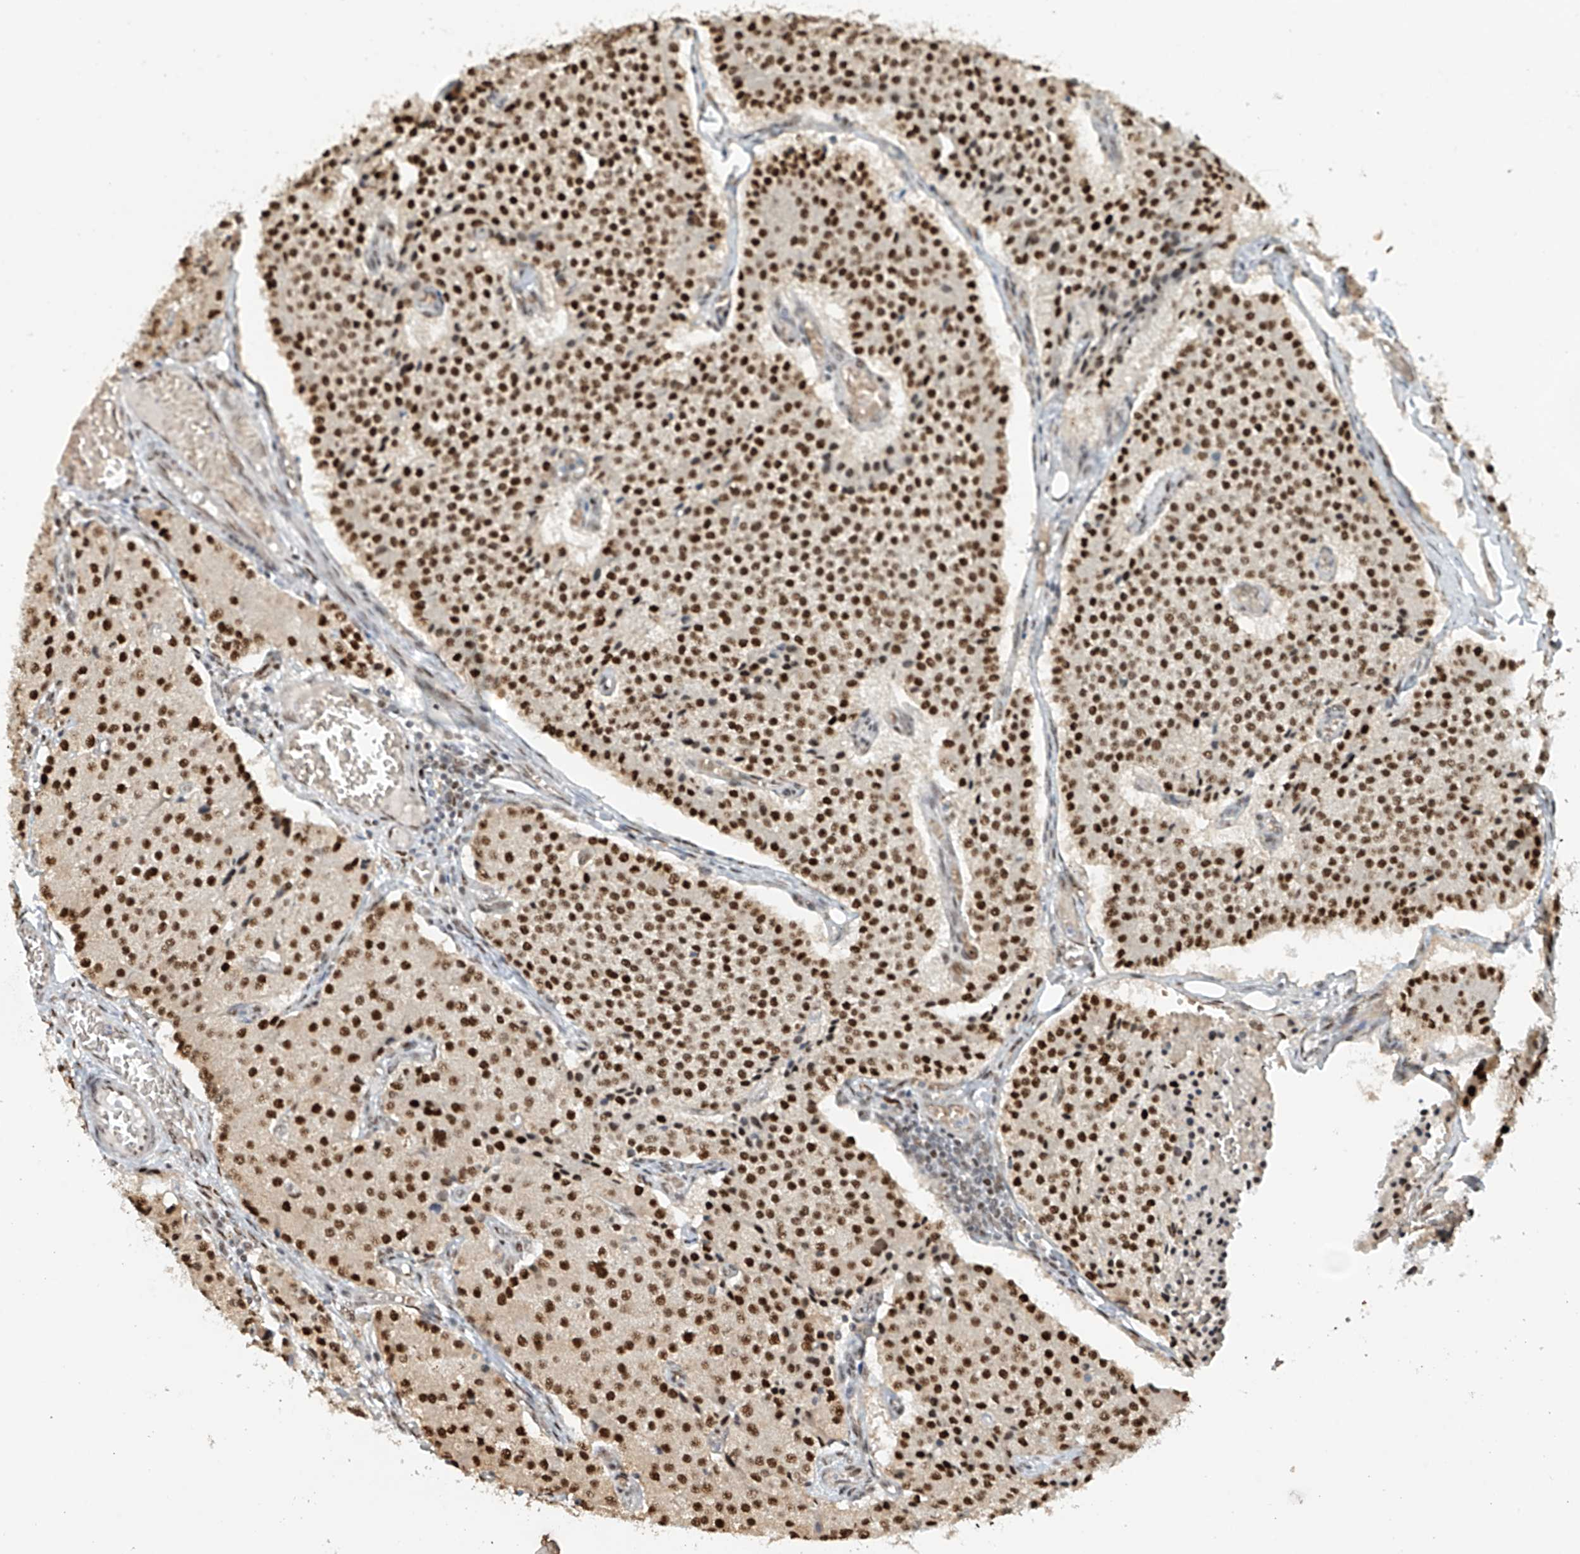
{"staining": {"intensity": "strong", "quantity": ">75%", "location": "nuclear"}, "tissue": "carcinoid", "cell_type": "Tumor cells", "image_type": "cancer", "snomed": [{"axis": "morphology", "description": "Carcinoid, malignant, NOS"}, {"axis": "topography", "description": "Colon"}], "caption": "Human carcinoid stained with a brown dye demonstrates strong nuclear positive positivity in approximately >75% of tumor cells.", "gene": "ZNF514", "patient": {"sex": "female", "age": 52}}